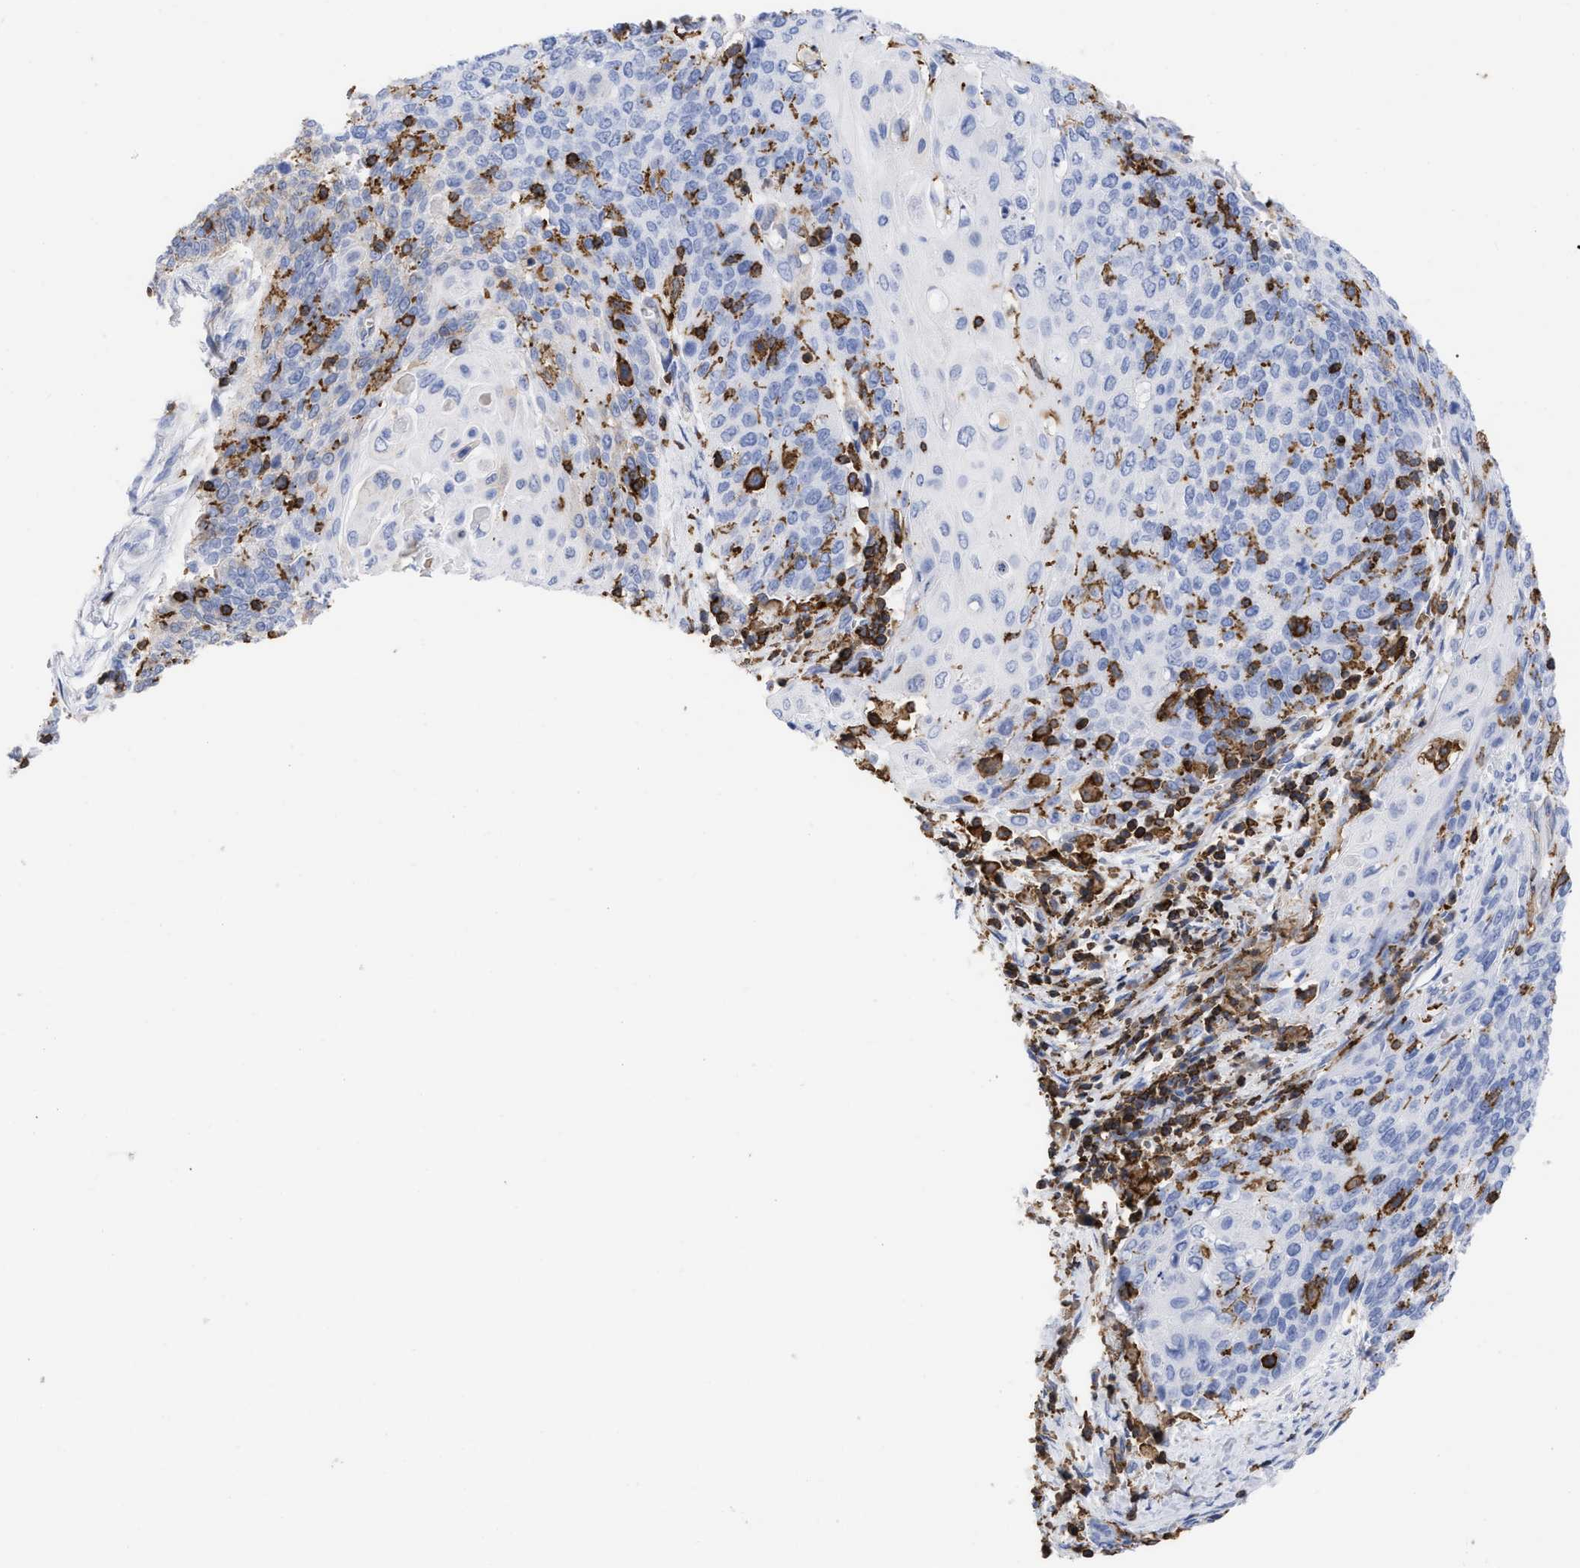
{"staining": {"intensity": "weak", "quantity": "<25%", "location": "cytoplasmic/membranous"}, "tissue": "cervical cancer", "cell_type": "Tumor cells", "image_type": "cancer", "snomed": [{"axis": "morphology", "description": "Squamous cell carcinoma, NOS"}, {"axis": "topography", "description": "Cervix"}], "caption": "Tumor cells are negative for brown protein staining in cervical squamous cell carcinoma. The staining was performed using DAB to visualize the protein expression in brown, while the nuclei were stained in blue with hematoxylin (Magnification: 20x).", "gene": "HCLS1", "patient": {"sex": "female", "age": 39}}